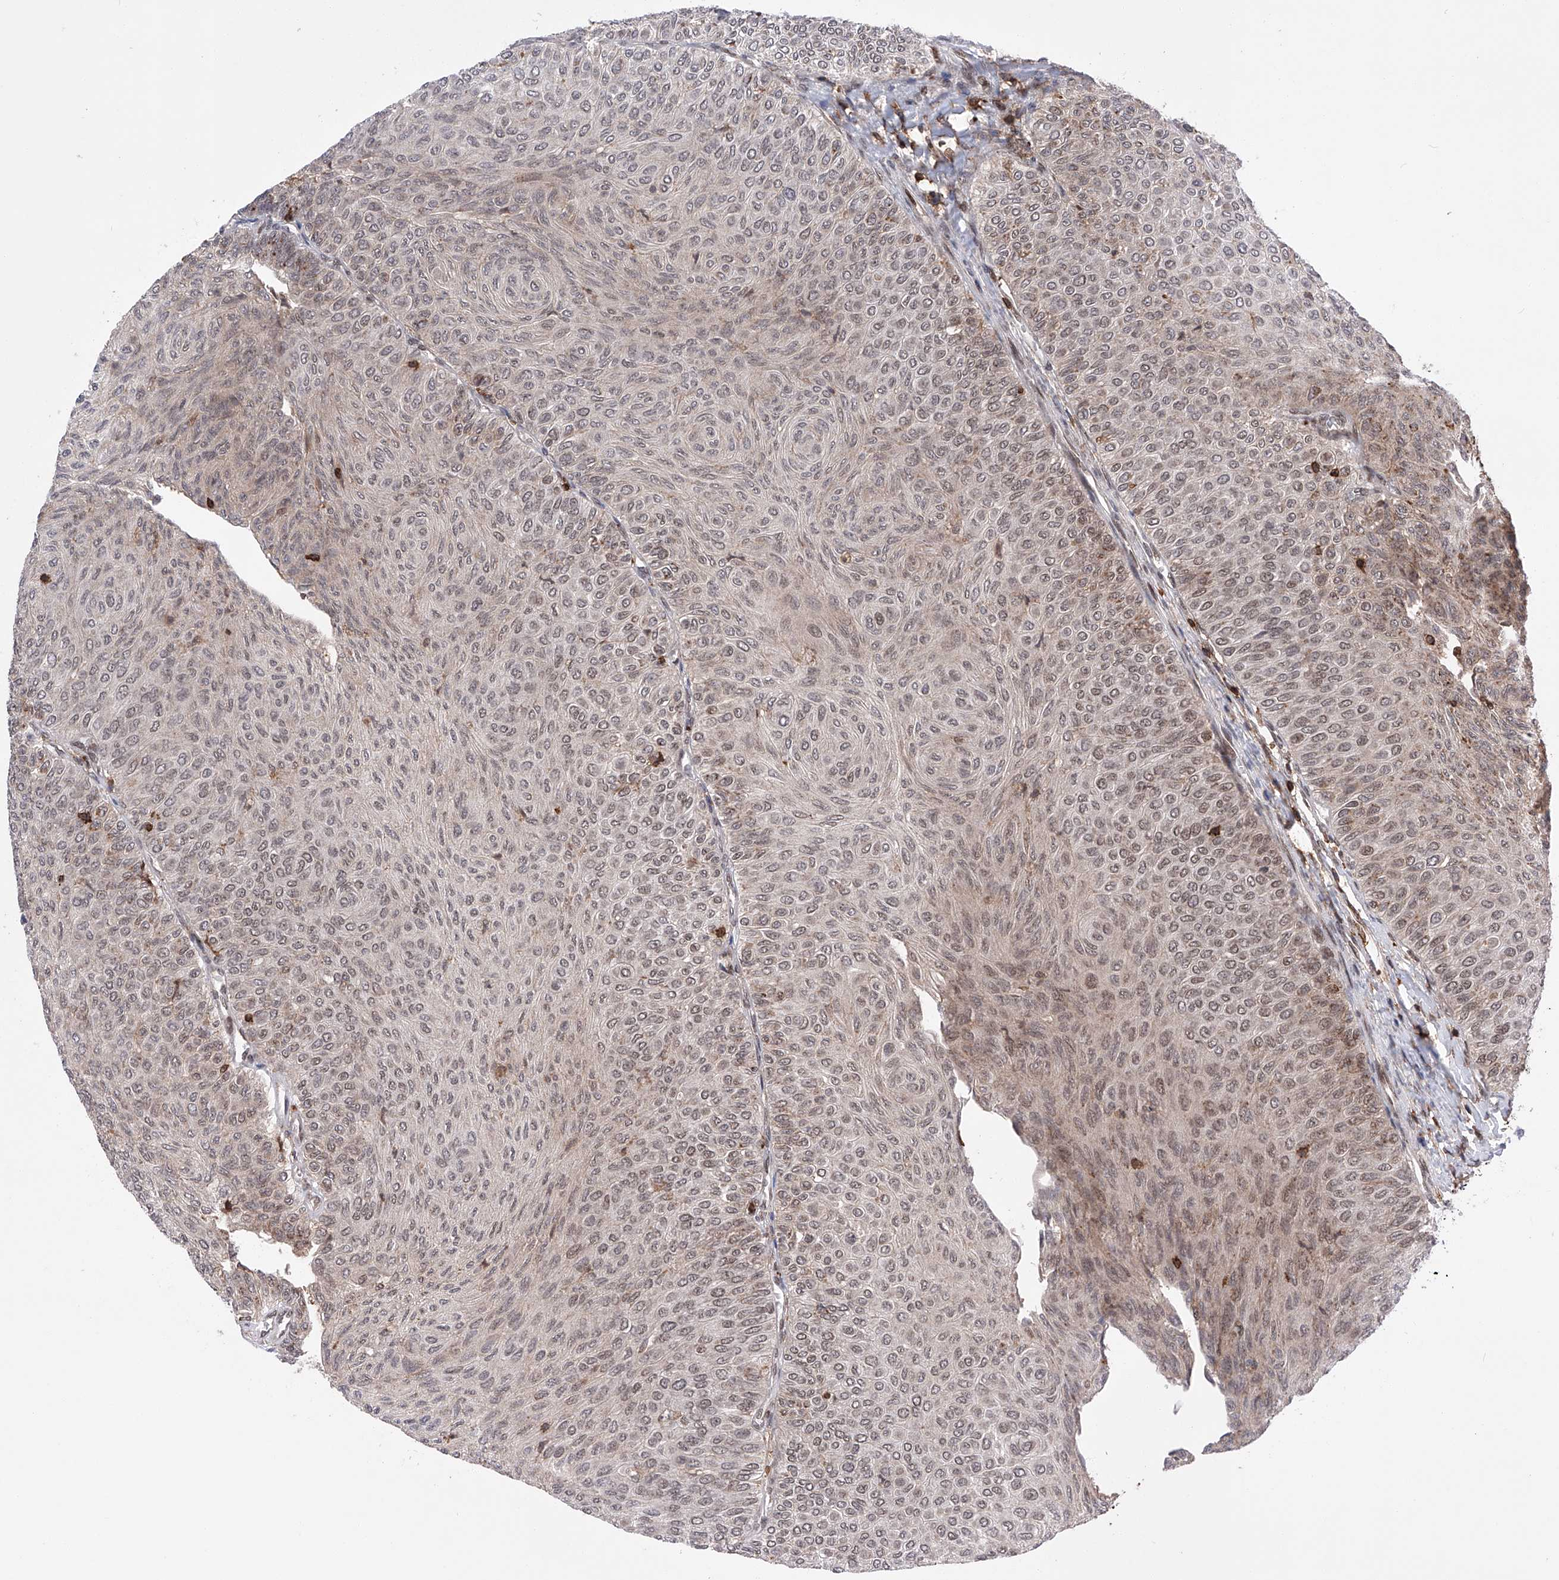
{"staining": {"intensity": "moderate", "quantity": "25%-75%", "location": "nuclear"}, "tissue": "urothelial cancer", "cell_type": "Tumor cells", "image_type": "cancer", "snomed": [{"axis": "morphology", "description": "Urothelial carcinoma, Low grade"}, {"axis": "topography", "description": "Urinary bladder"}], "caption": "Tumor cells reveal medium levels of moderate nuclear expression in about 25%-75% of cells in human low-grade urothelial carcinoma. (DAB (3,3'-diaminobenzidine) = brown stain, brightfield microscopy at high magnification).", "gene": "ZNF280D", "patient": {"sex": "male", "age": 78}}